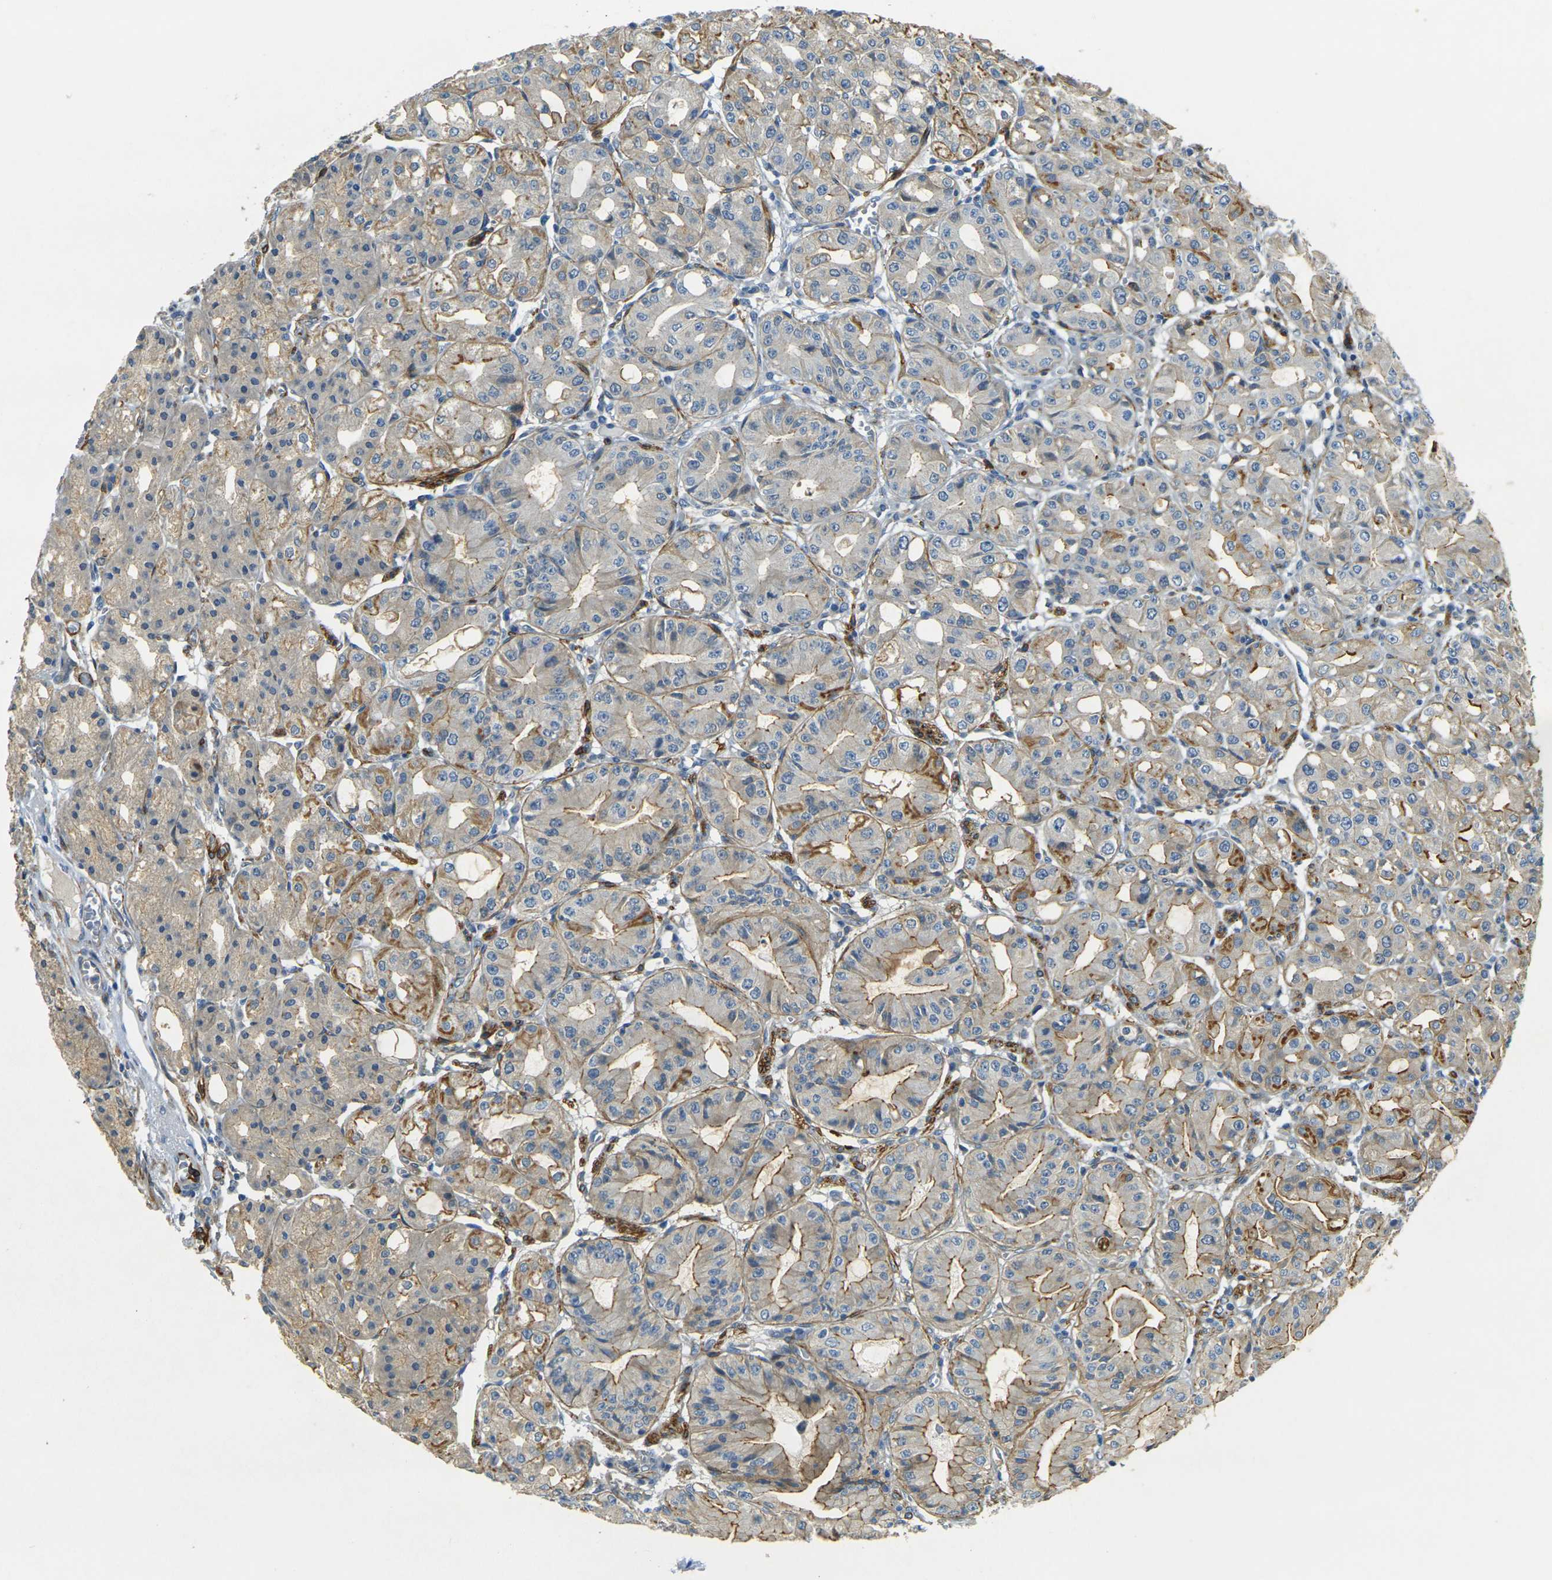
{"staining": {"intensity": "moderate", "quantity": "25%-75%", "location": "cytoplasmic/membranous"}, "tissue": "stomach", "cell_type": "Glandular cells", "image_type": "normal", "snomed": [{"axis": "morphology", "description": "Normal tissue, NOS"}, {"axis": "topography", "description": "Stomach, lower"}], "caption": "DAB (3,3'-diaminobenzidine) immunohistochemical staining of unremarkable stomach reveals moderate cytoplasmic/membranous protein positivity in approximately 25%-75% of glandular cells. Immunohistochemistry (ihc) stains the protein in brown and the nuclei are stained blue.", "gene": "EPHA7", "patient": {"sex": "male", "age": 71}}